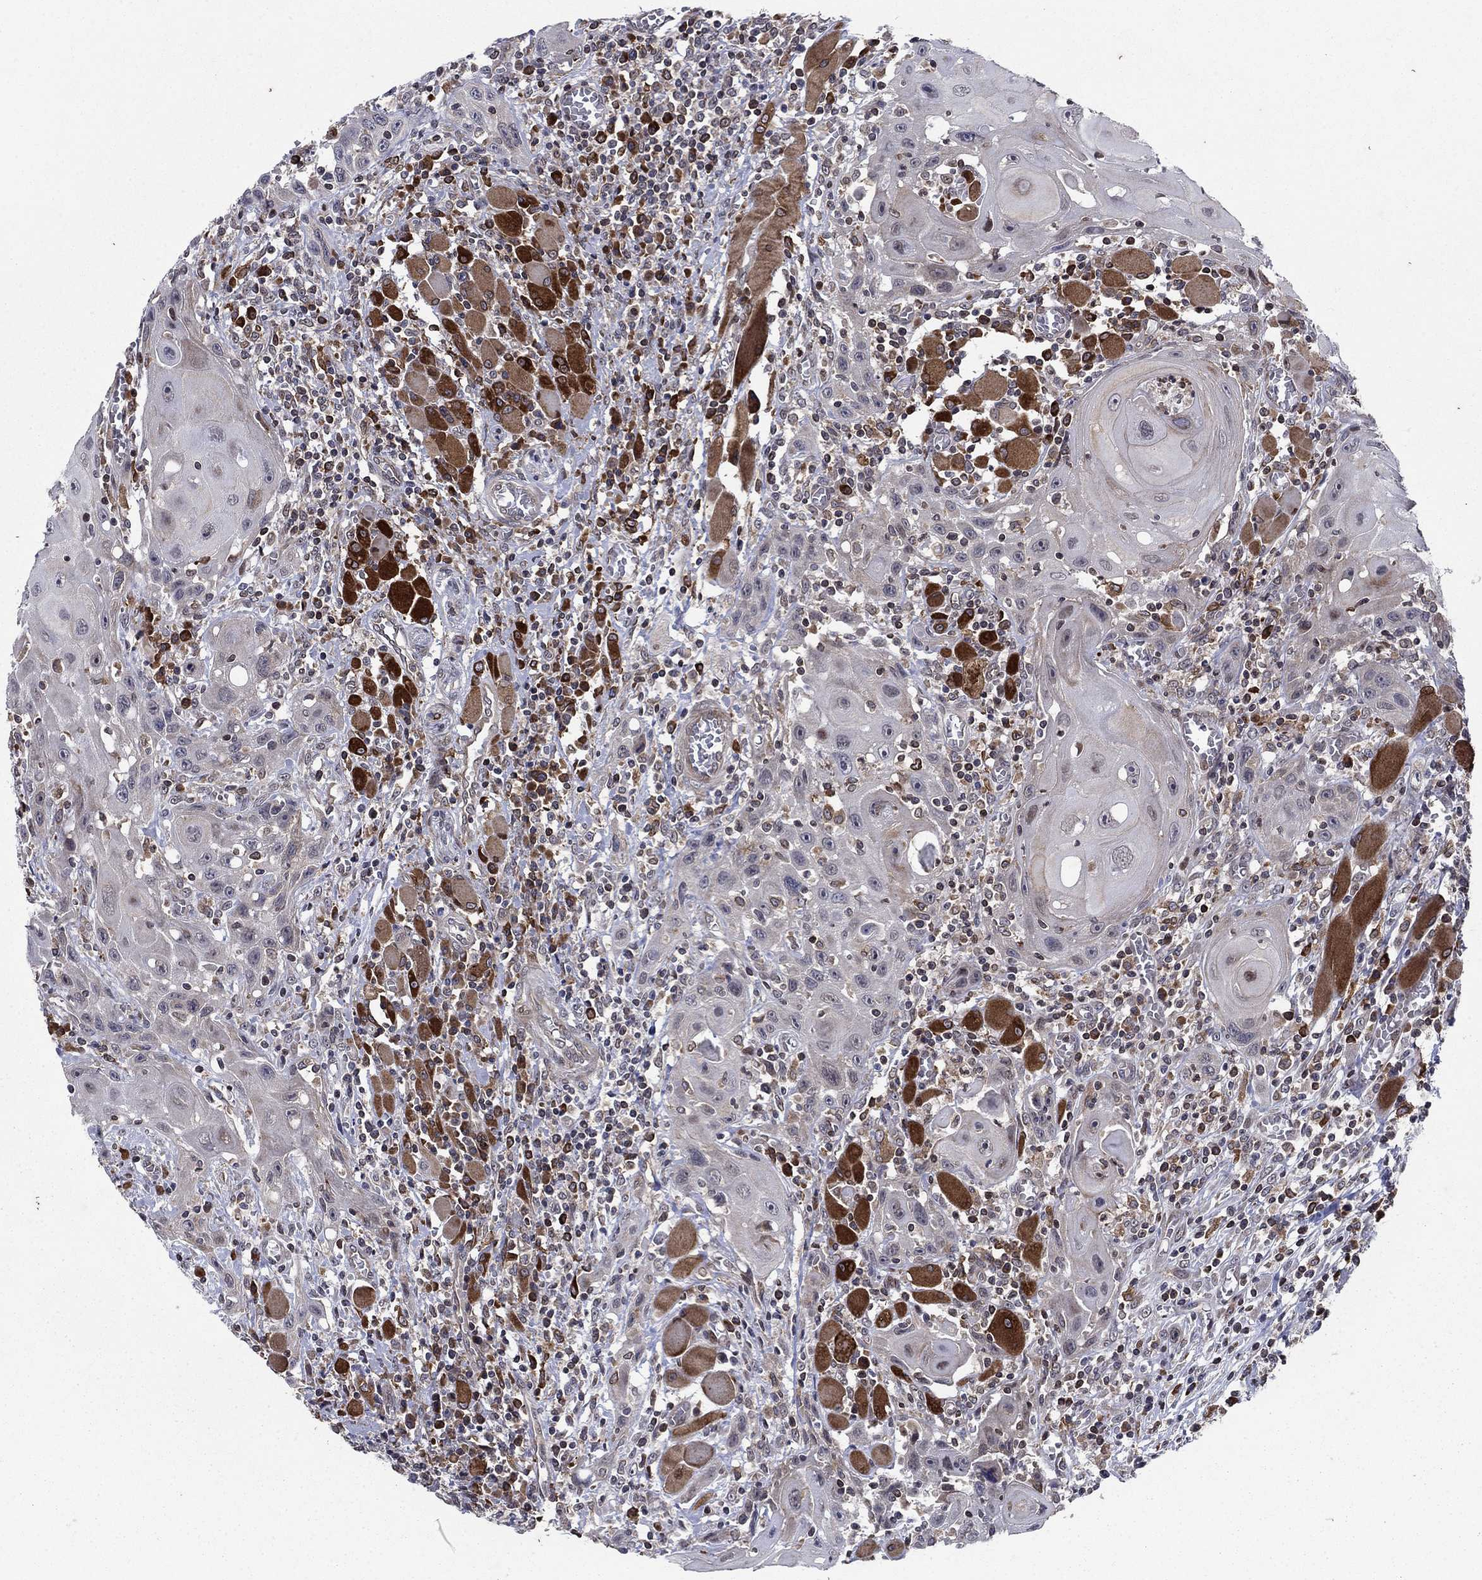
{"staining": {"intensity": "strong", "quantity": "<25%", "location": "cytoplasmic/membranous"}, "tissue": "head and neck cancer", "cell_type": "Tumor cells", "image_type": "cancer", "snomed": [{"axis": "morphology", "description": "Normal tissue, NOS"}, {"axis": "morphology", "description": "Squamous cell carcinoma, NOS"}, {"axis": "topography", "description": "Oral tissue"}, {"axis": "topography", "description": "Head-Neck"}], "caption": "Approximately <25% of tumor cells in head and neck squamous cell carcinoma exhibit strong cytoplasmic/membranous protein positivity as visualized by brown immunohistochemical staining.", "gene": "DHRS7", "patient": {"sex": "male", "age": 71}}